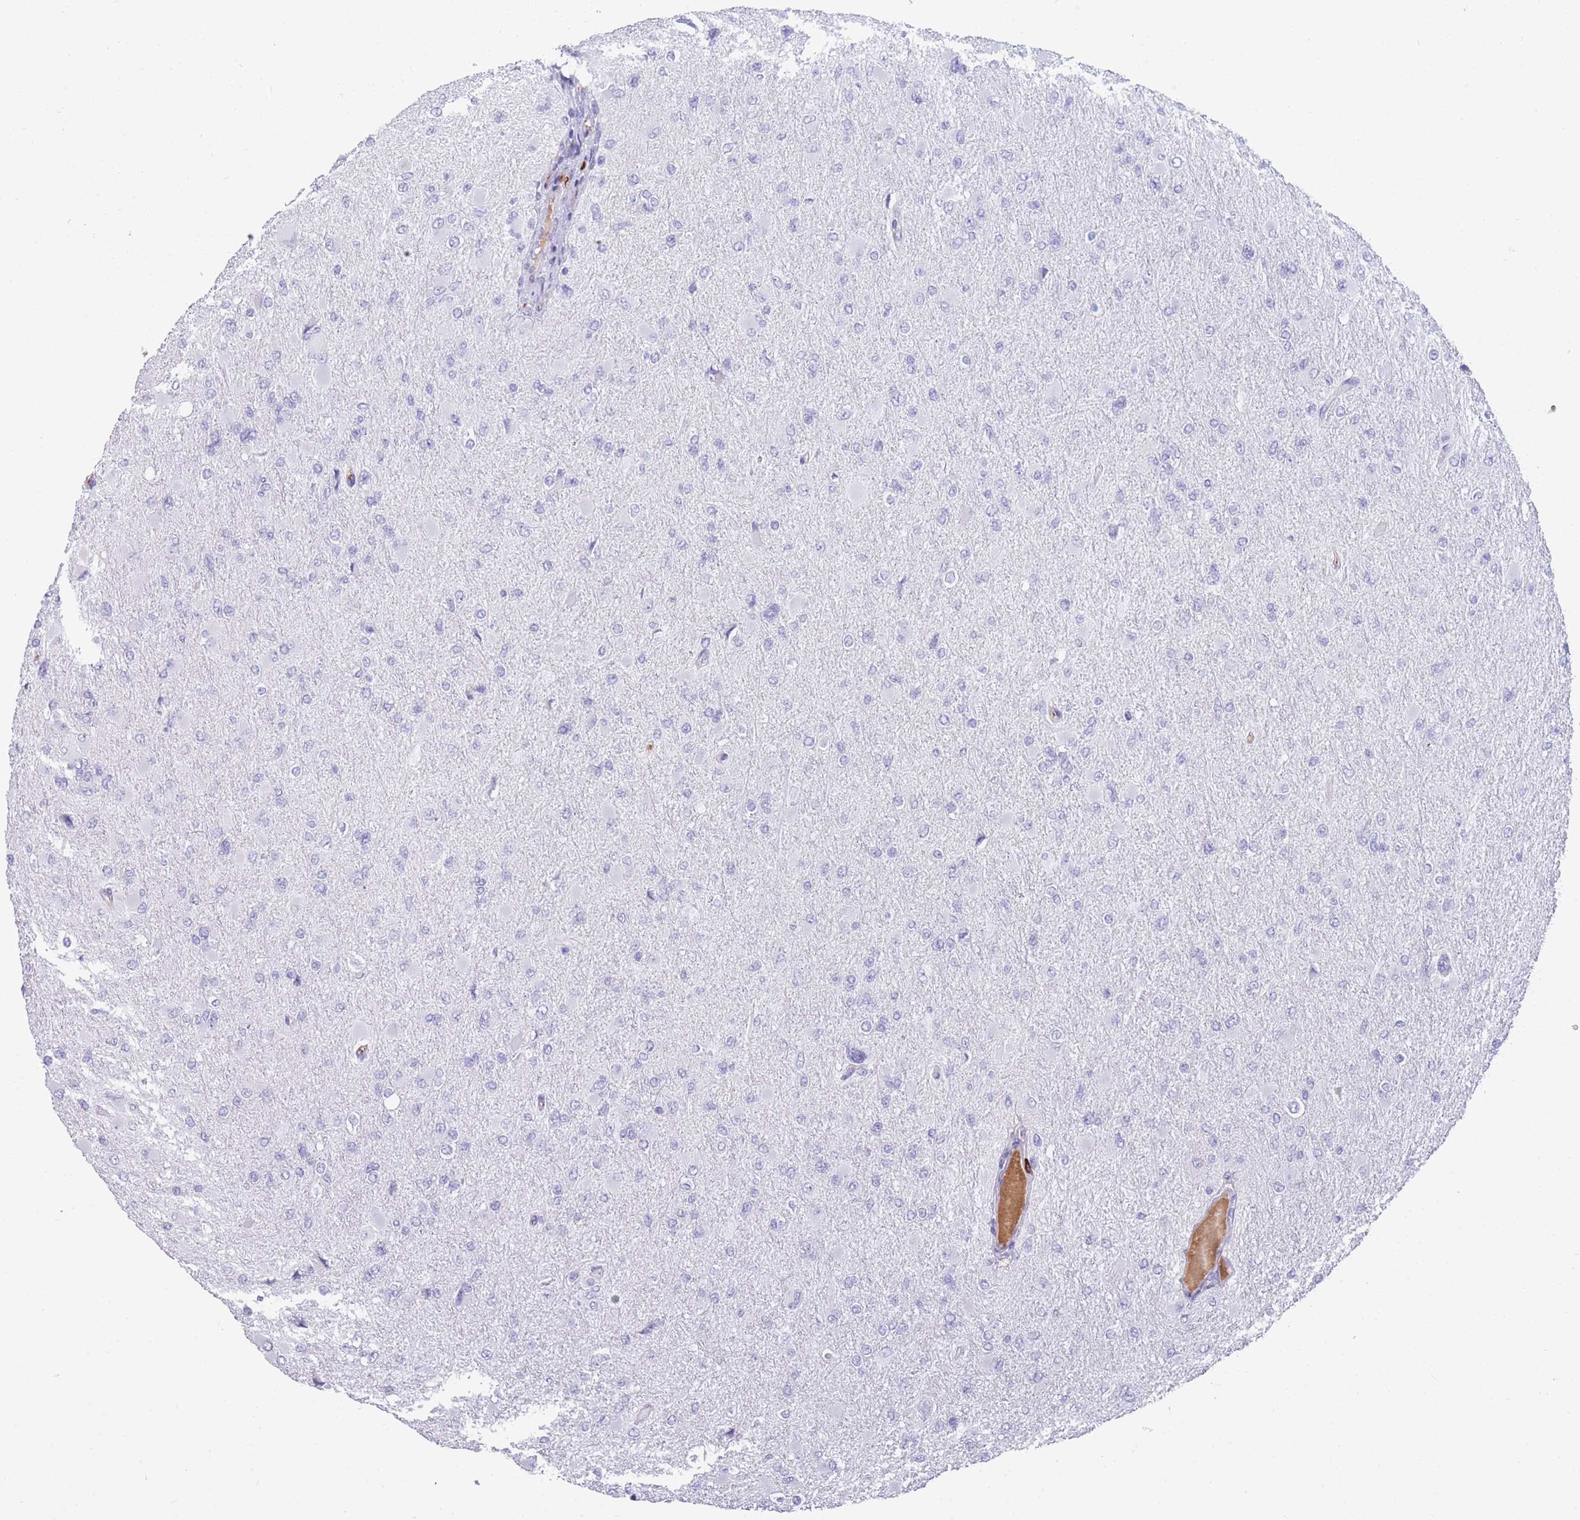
{"staining": {"intensity": "negative", "quantity": "none", "location": "none"}, "tissue": "glioma", "cell_type": "Tumor cells", "image_type": "cancer", "snomed": [{"axis": "morphology", "description": "Glioma, malignant, High grade"}, {"axis": "topography", "description": "Cerebral cortex"}], "caption": "Malignant glioma (high-grade) stained for a protein using IHC shows no positivity tumor cells.", "gene": "TNFSF11", "patient": {"sex": "female", "age": 36}}